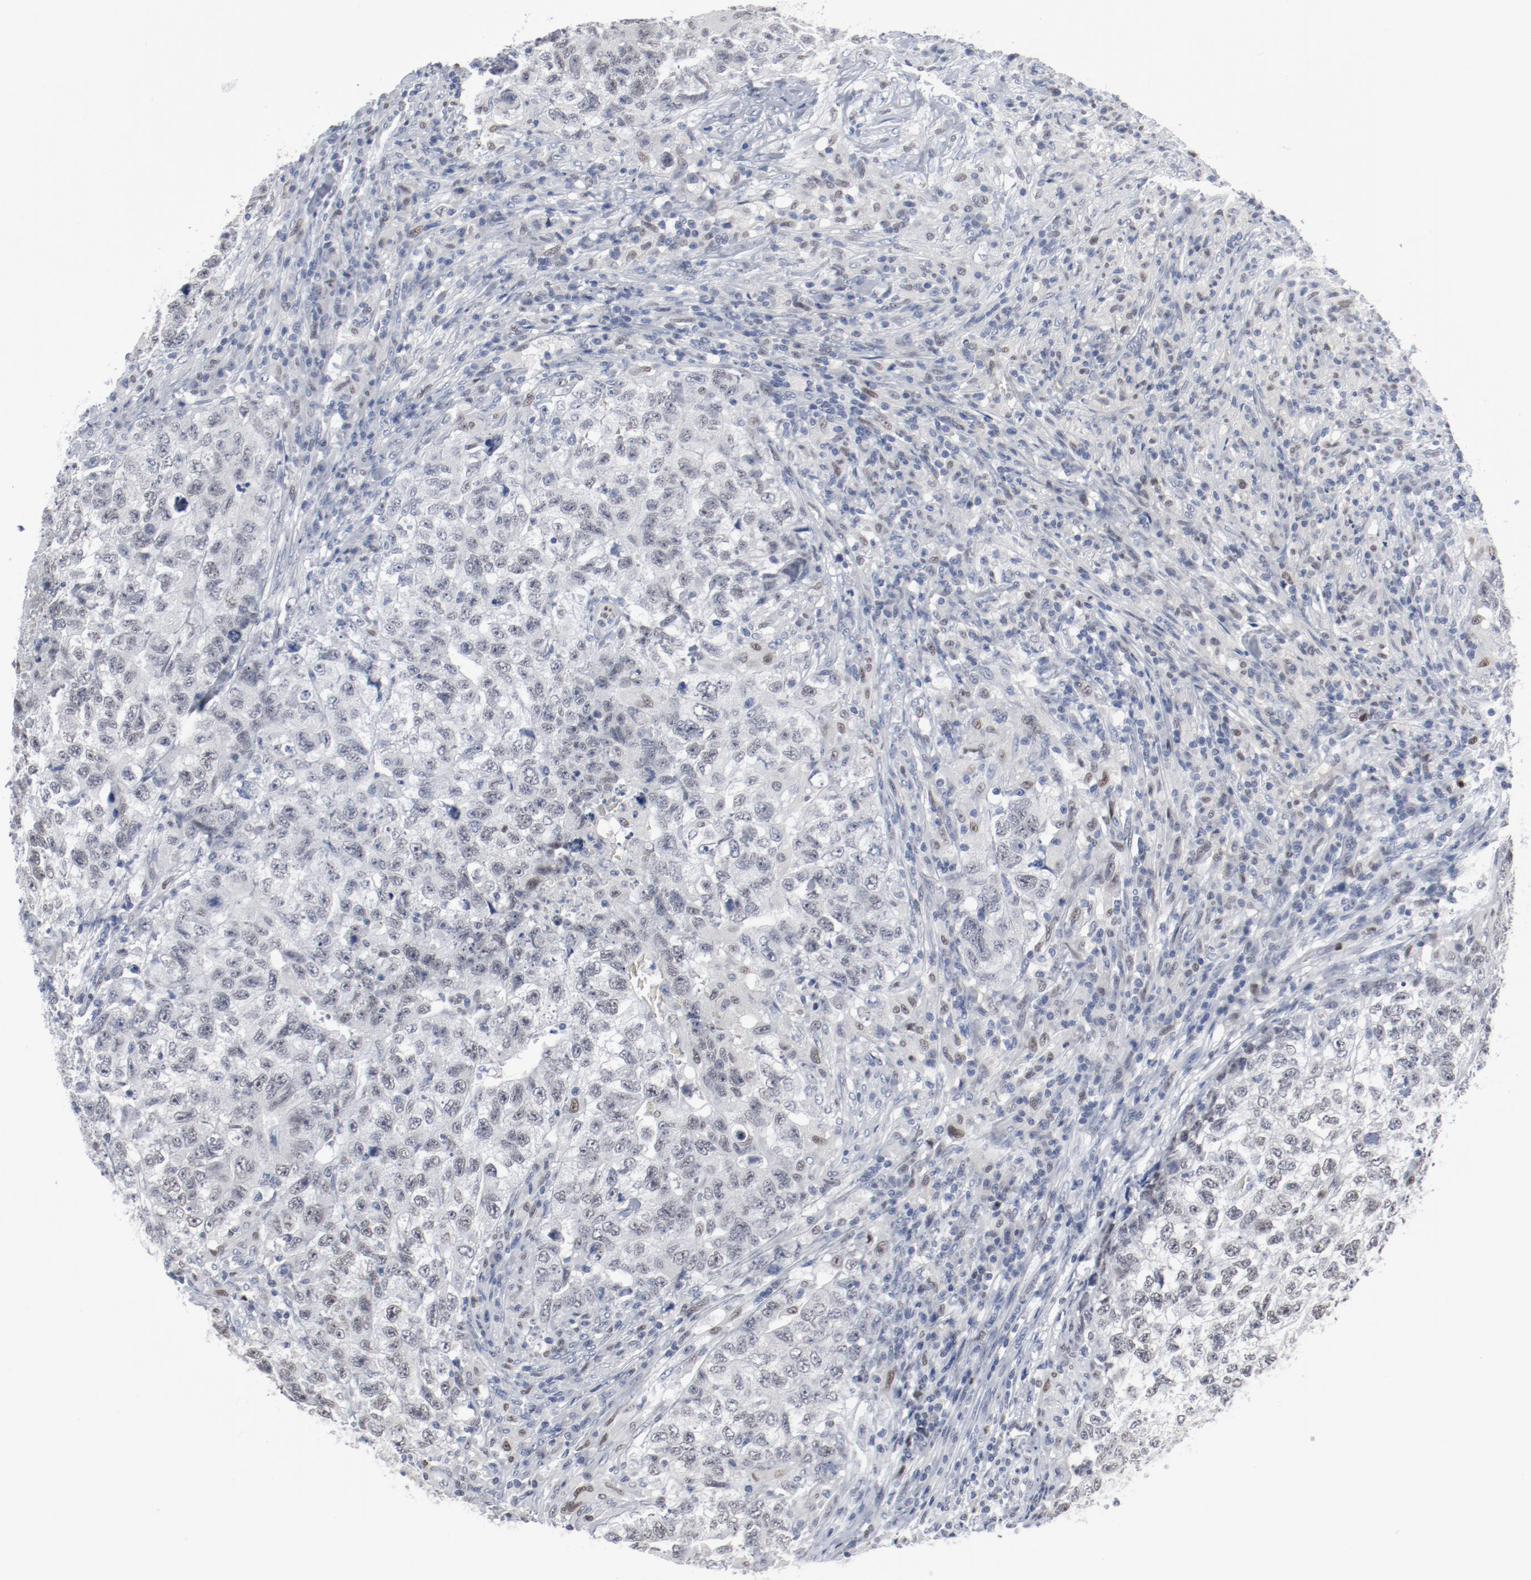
{"staining": {"intensity": "negative", "quantity": "none", "location": "none"}, "tissue": "testis cancer", "cell_type": "Tumor cells", "image_type": "cancer", "snomed": [{"axis": "morphology", "description": "Carcinoma, Embryonal, NOS"}, {"axis": "topography", "description": "Testis"}], "caption": "High power microscopy micrograph of an IHC micrograph of testis cancer, revealing no significant positivity in tumor cells. (DAB (3,3'-diaminobenzidine) IHC, high magnification).", "gene": "FOXN2", "patient": {"sex": "male", "age": 21}}